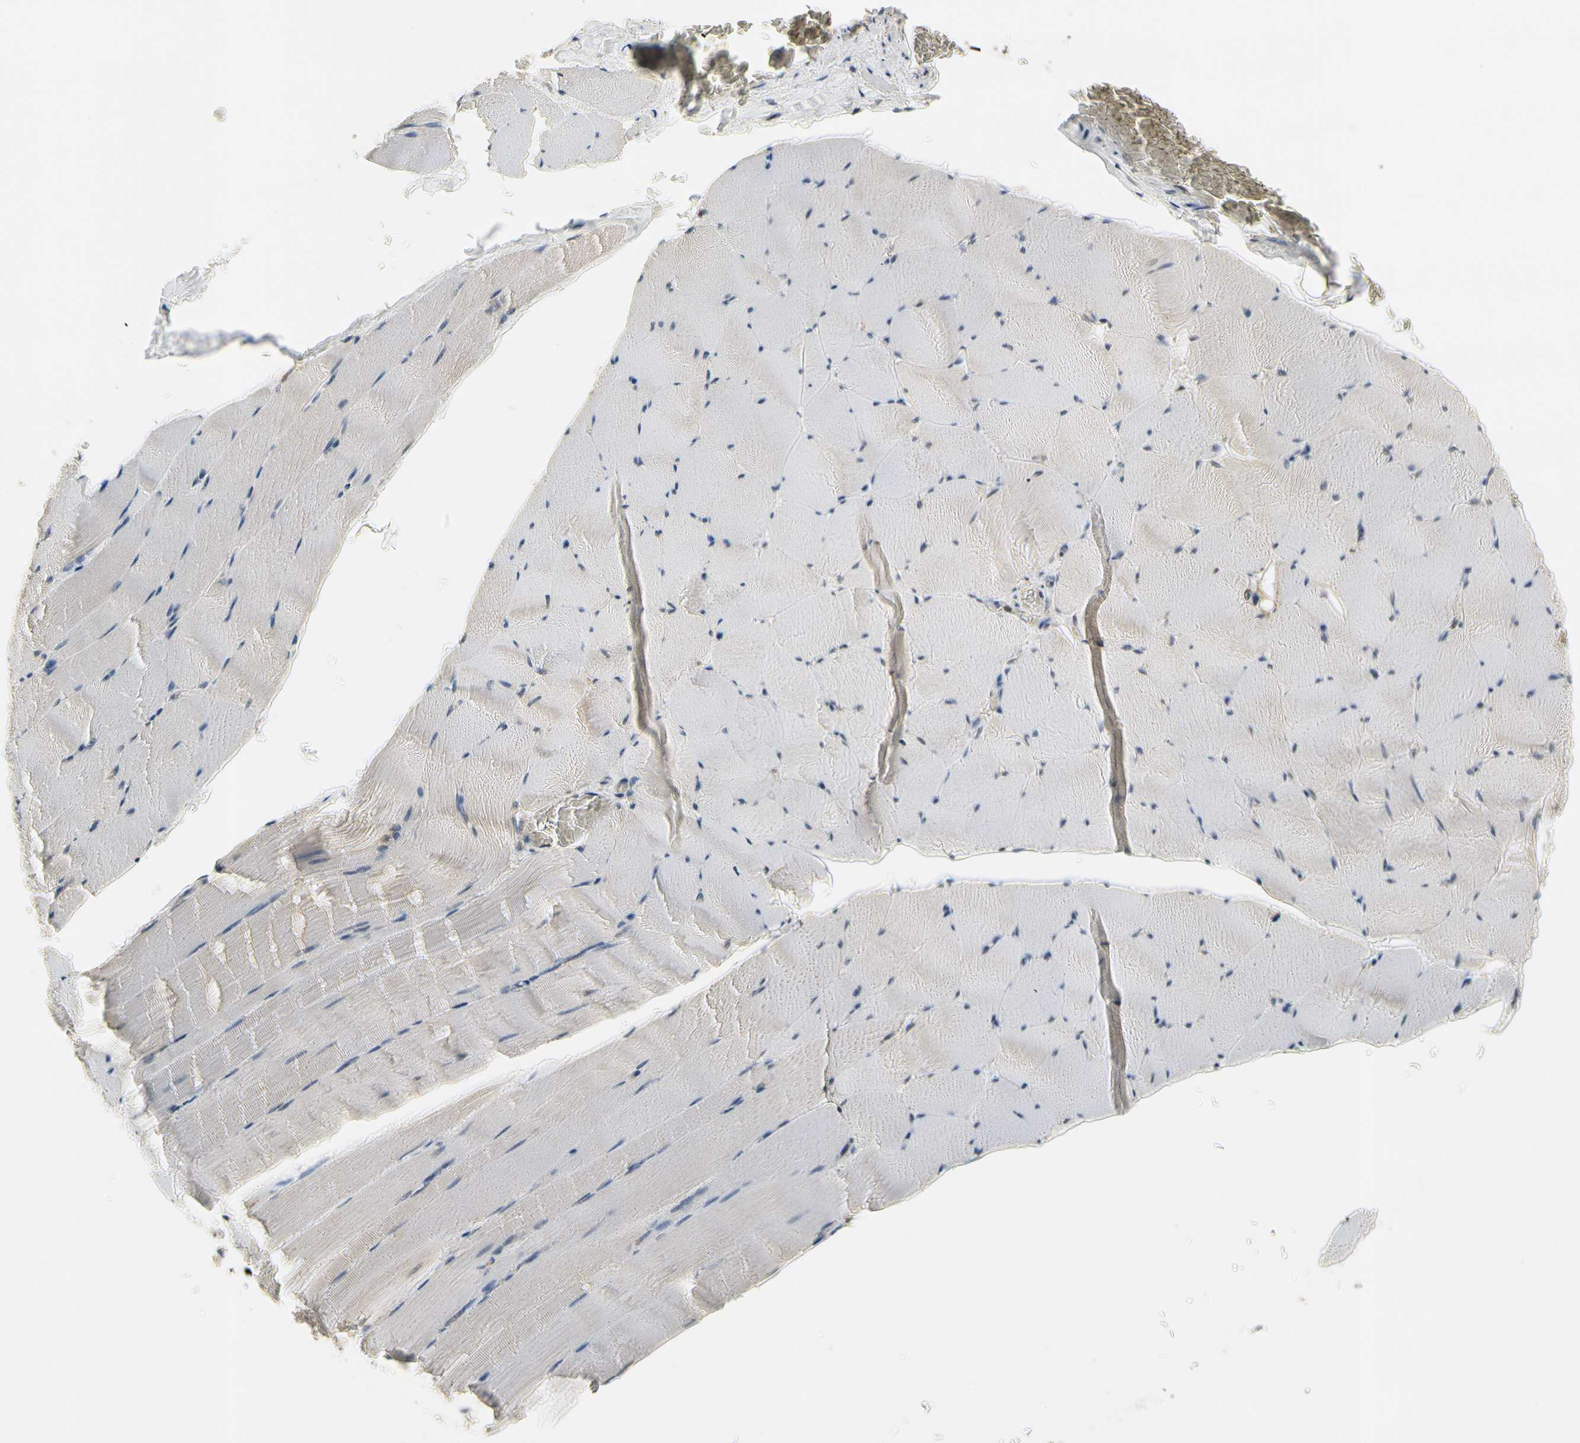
{"staining": {"intensity": "weak", "quantity": "25%-75%", "location": "cytoplasmic/membranous,nuclear"}, "tissue": "skeletal muscle", "cell_type": "Myocytes", "image_type": "normal", "snomed": [{"axis": "morphology", "description": "Normal tissue, NOS"}, {"axis": "topography", "description": "Skeletal muscle"}], "caption": "A low amount of weak cytoplasmic/membranous,nuclear expression is appreciated in about 25%-75% of myocytes in benign skeletal muscle. (DAB IHC with brightfield microscopy, high magnification).", "gene": "TAF12", "patient": {"sex": "male", "age": 62}}